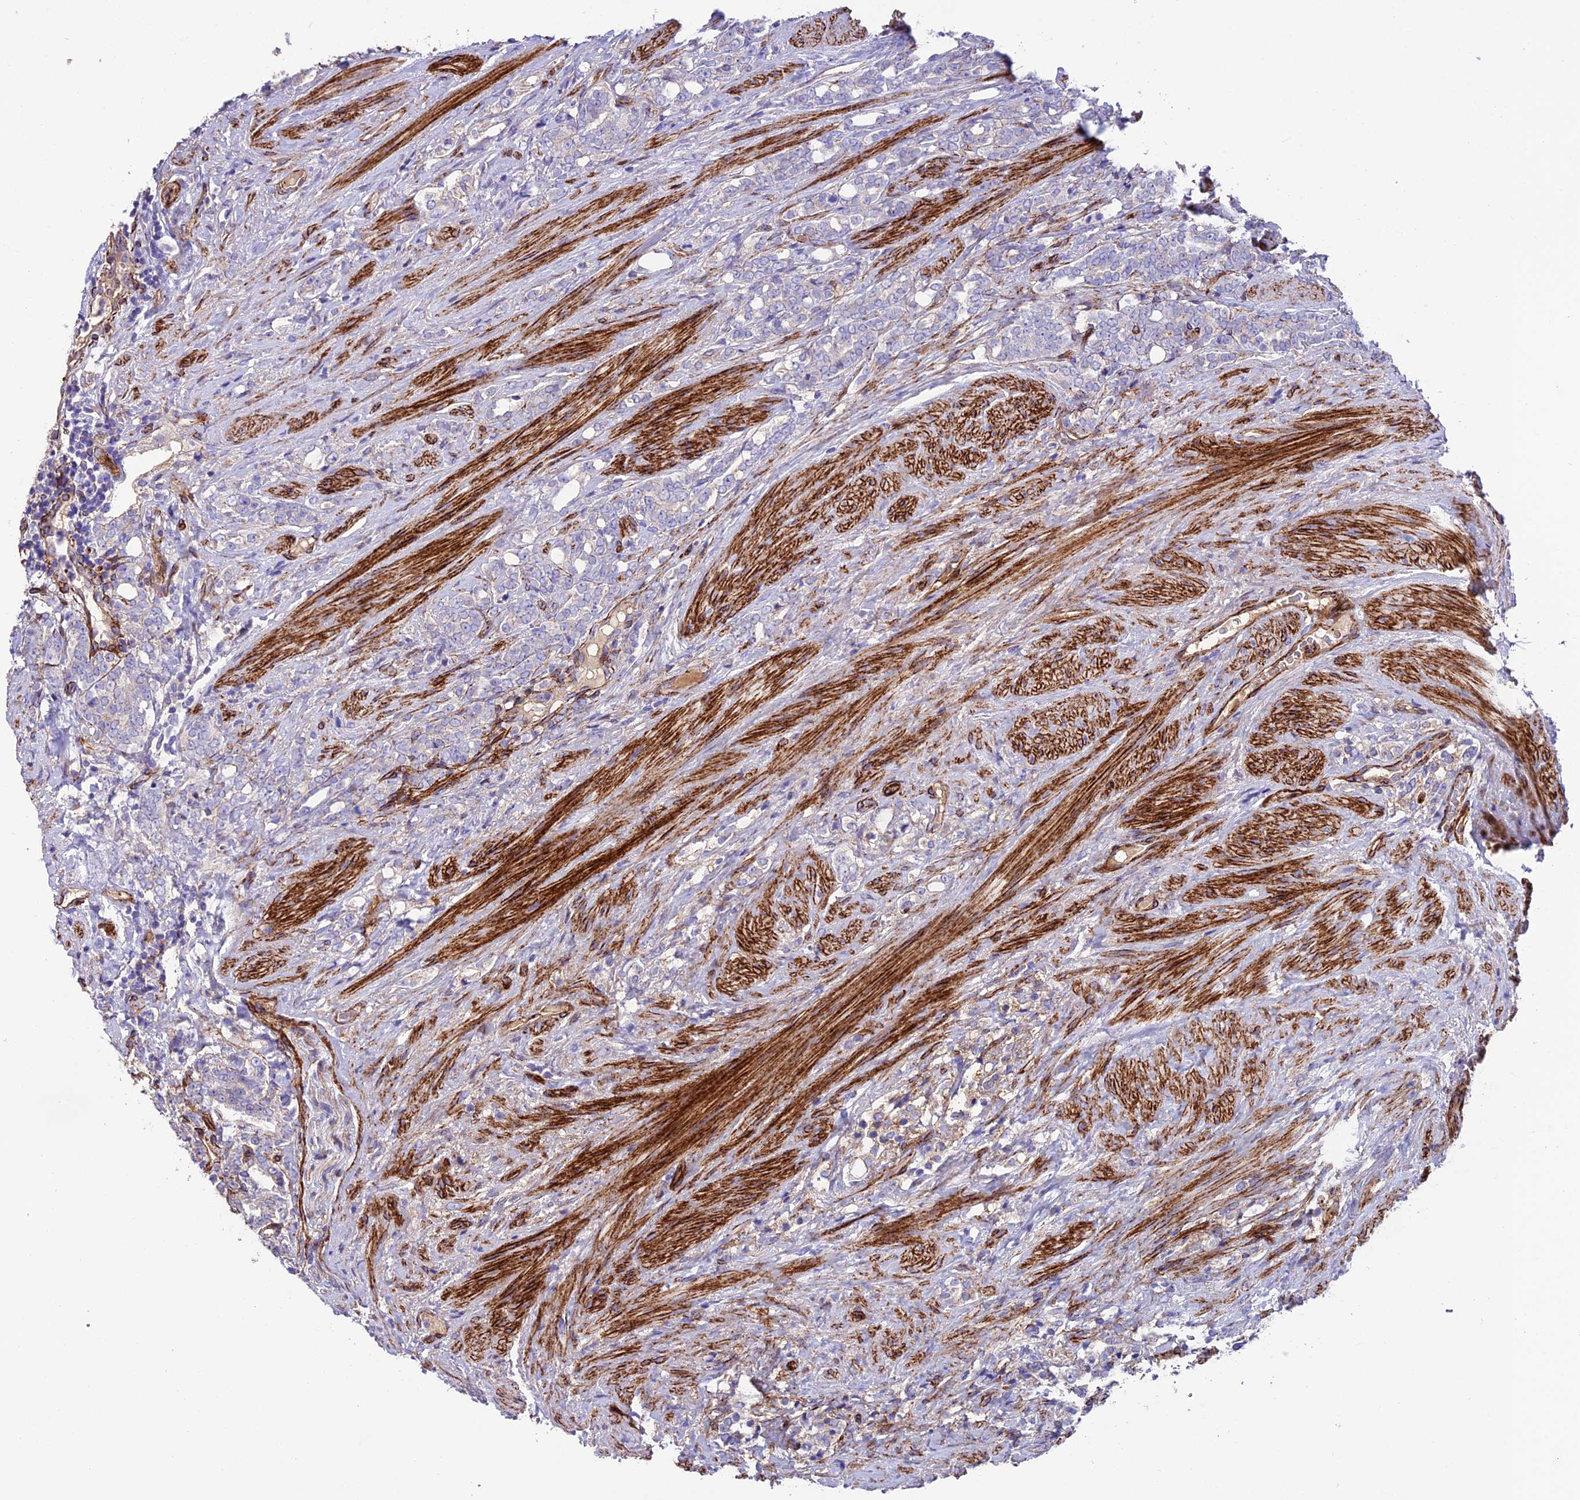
{"staining": {"intensity": "negative", "quantity": "none", "location": "none"}, "tissue": "prostate cancer", "cell_type": "Tumor cells", "image_type": "cancer", "snomed": [{"axis": "morphology", "description": "Adenocarcinoma, High grade"}, {"axis": "topography", "description": "Prostate"}], "caption": "Immunohistochemical staining of prostate adenocarcinoma (high-grade) displays no significant staining in tumor cells. (Brightfield microscopy of DAB (3,3'-diaminobenzidine) IHC at high magnification).", "gene": "REX1BD", "patient": {"sex": "male", "age": 64}}